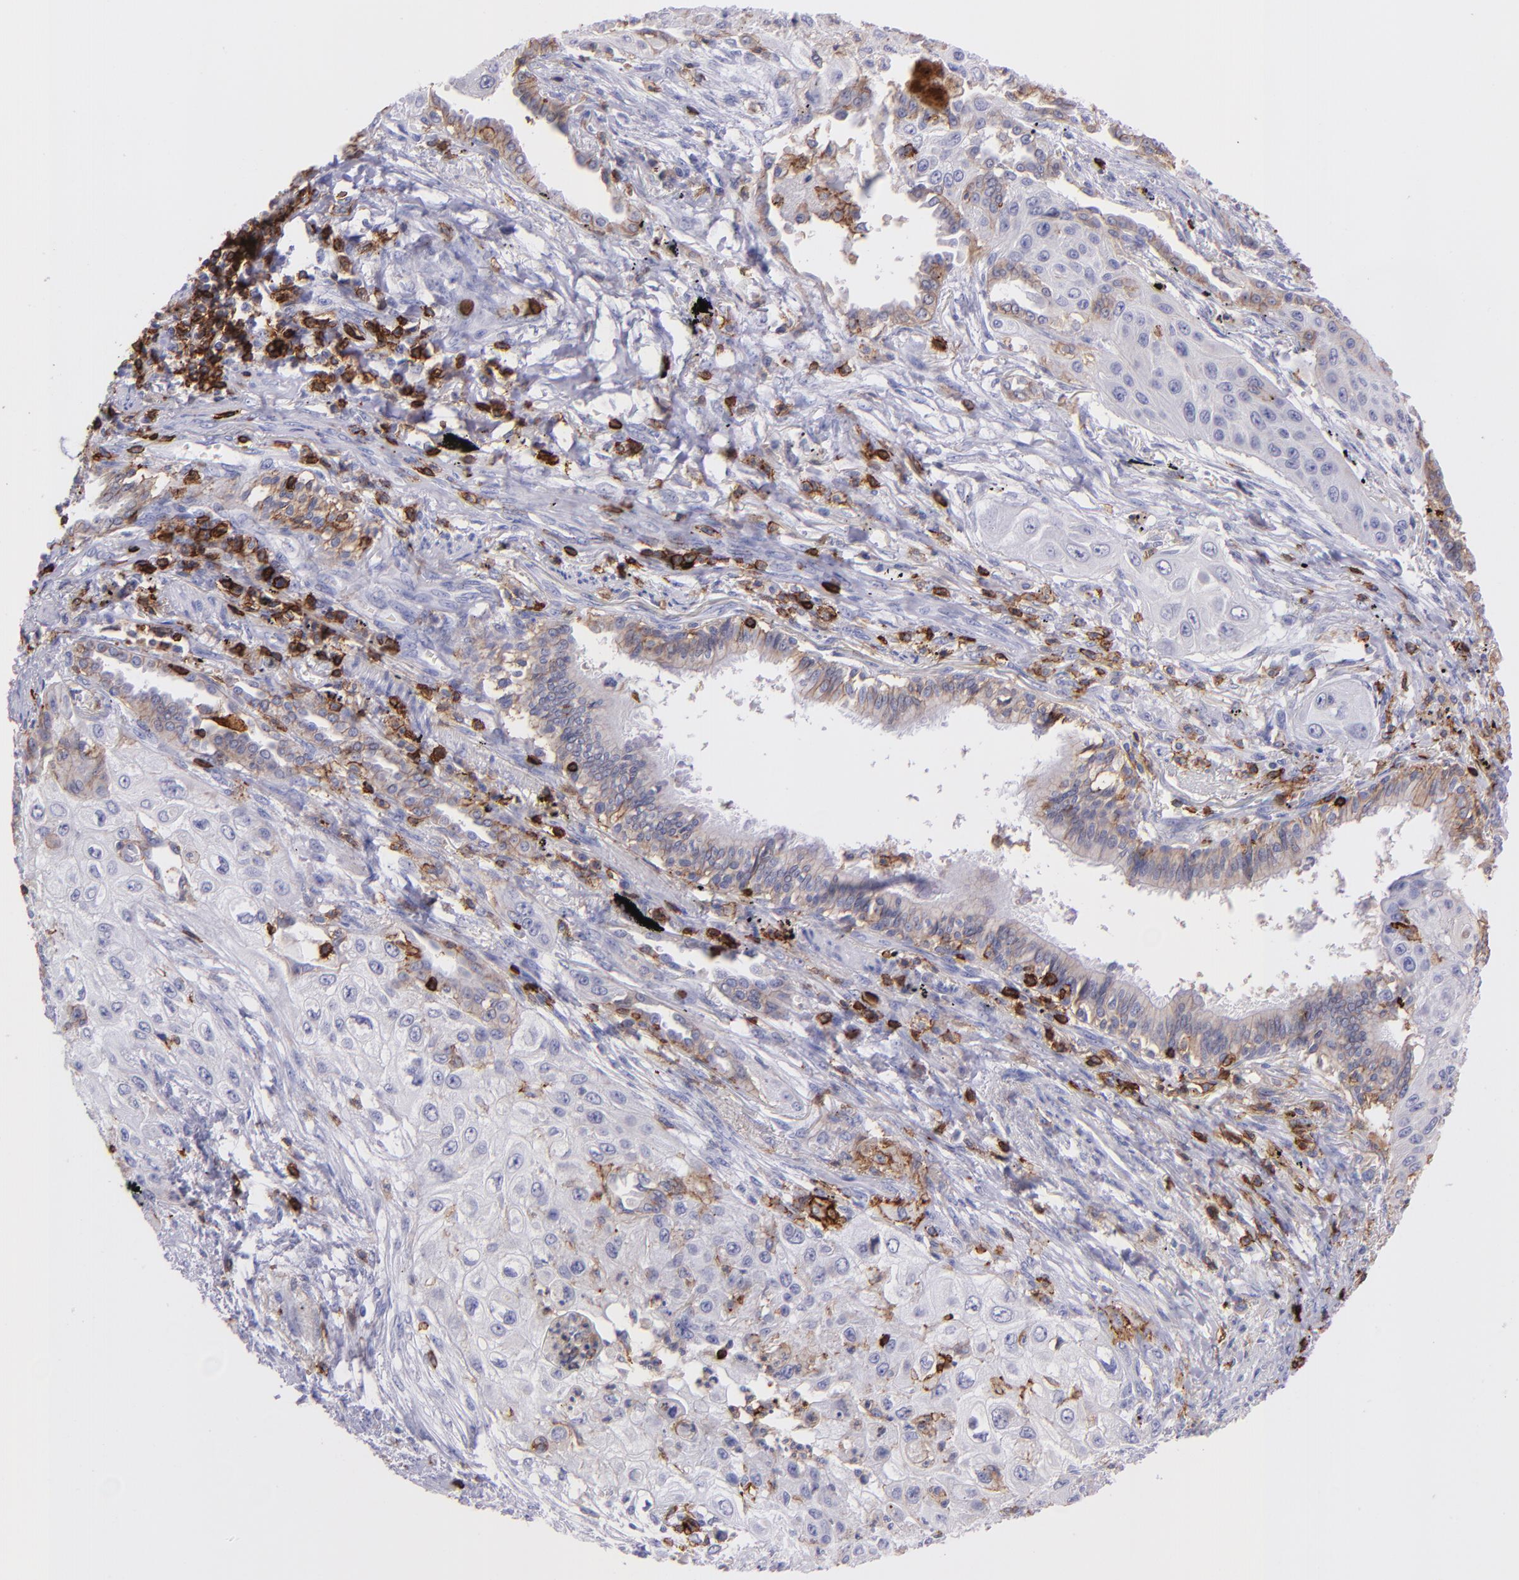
{"staining": {"intensity": "weak", "quantity": "<25%", "location": "cytoplasmic/membranous"}, "tissue": "lung cancer", "cell_type": "Tumor cells", "image_type": "cancer", "snomed": [{"axis": "morphology", "description": "Squamous cell carcinoma, NOS"}, {"axis": "topography", "description": "Lung"}], "caption": "Tumor cells show no significant expression in lung cancer (squamous cell carcinoma). The staining is performed using DAB (3,3'-diaminobenzidine) brown chromogen with nuclei counter-stained in using hematoxylin.", "gene": "SPN", "patient": {"sex": "male", "age": 71}}